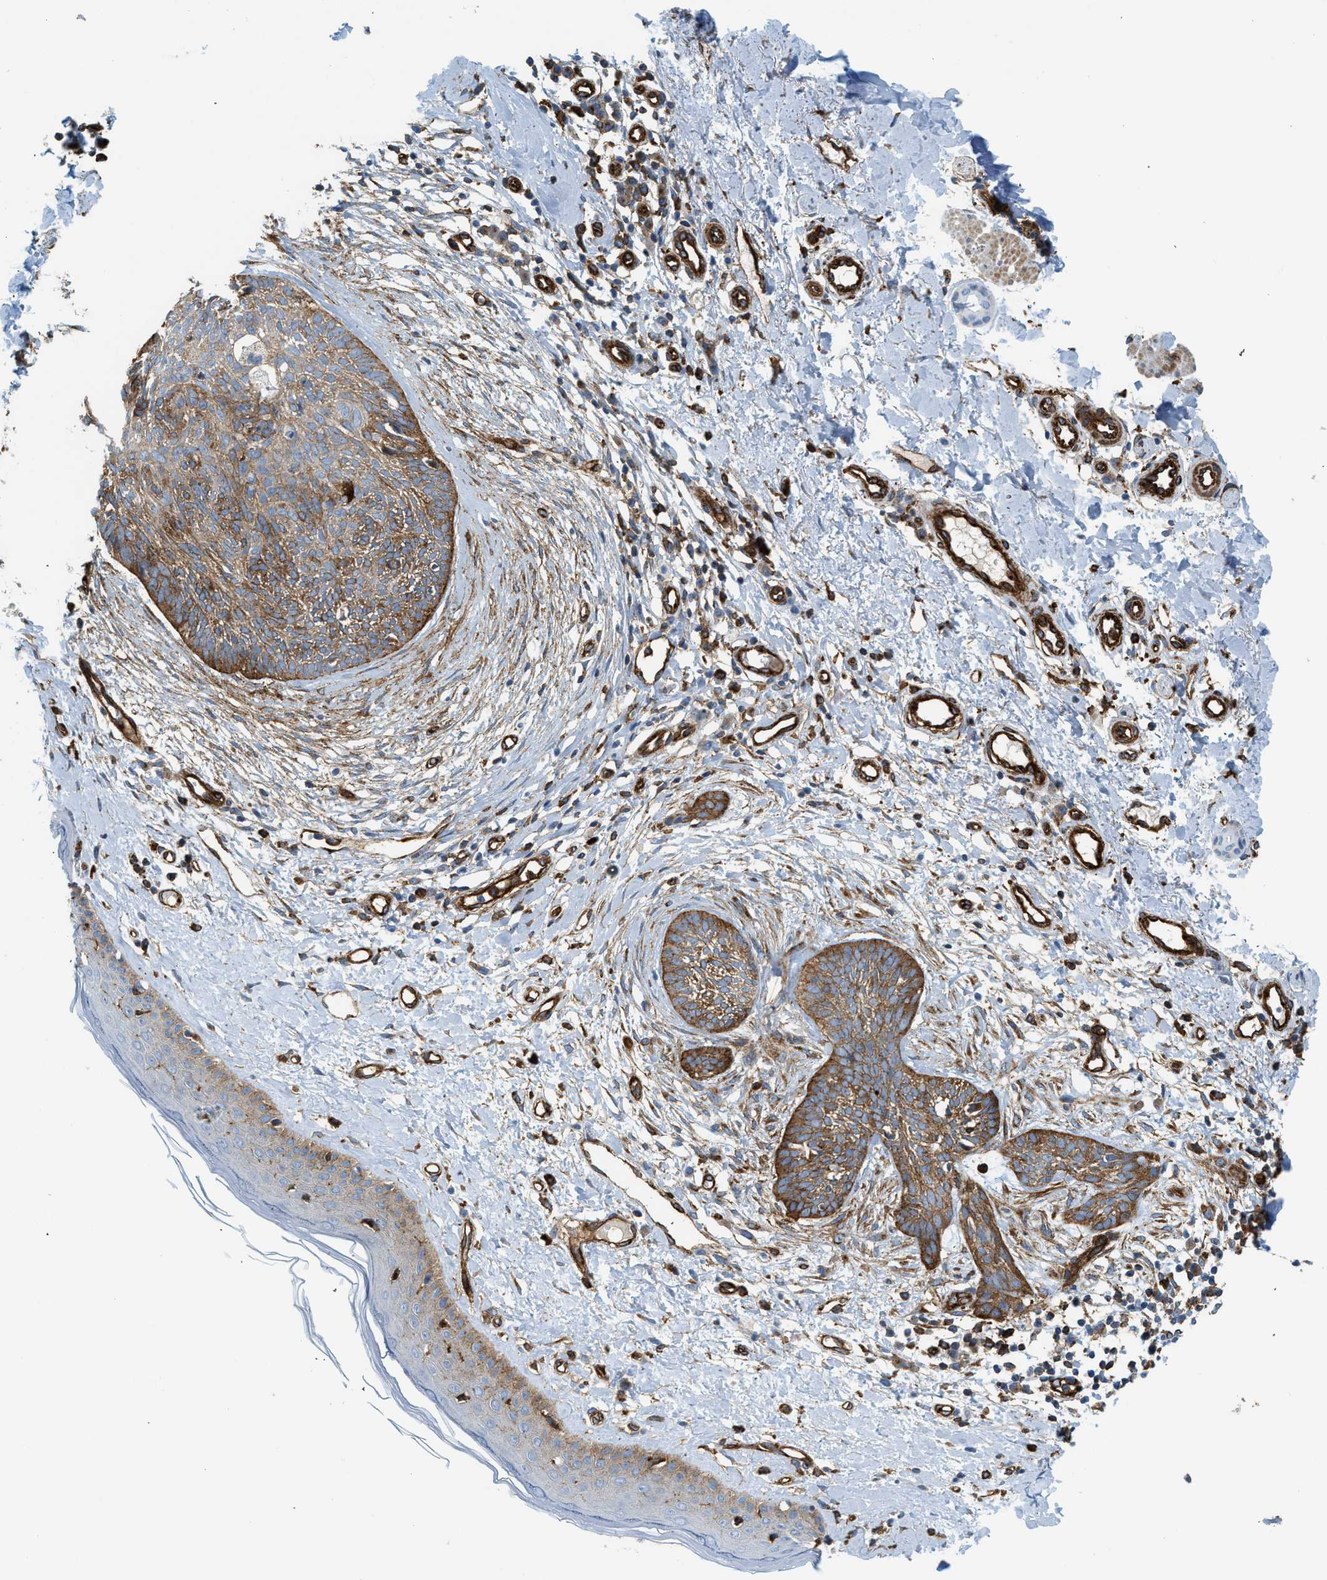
{"staining": {"intensity": "moderate", "quantity": ">75%", "location": "cytoplasmic/membranous"}, "tissue": "skin cancer", "cell_type": "Tumor cells", "image_type": "cancer", "snomed": [{"axis": "morphology", "description": "Normal tissue, NOS"}, {"axis": "morphology", "description": "Basal cell carcinoma"}, {"axis": "topography", "description": "Skin"}], "caption": "Moderate cytoplasmic/membranous staining is seen in approximately >75% of tumor cells in skin cancer.", "gene": "HIP1", "patient": {"sex": "male", "age": 71}}